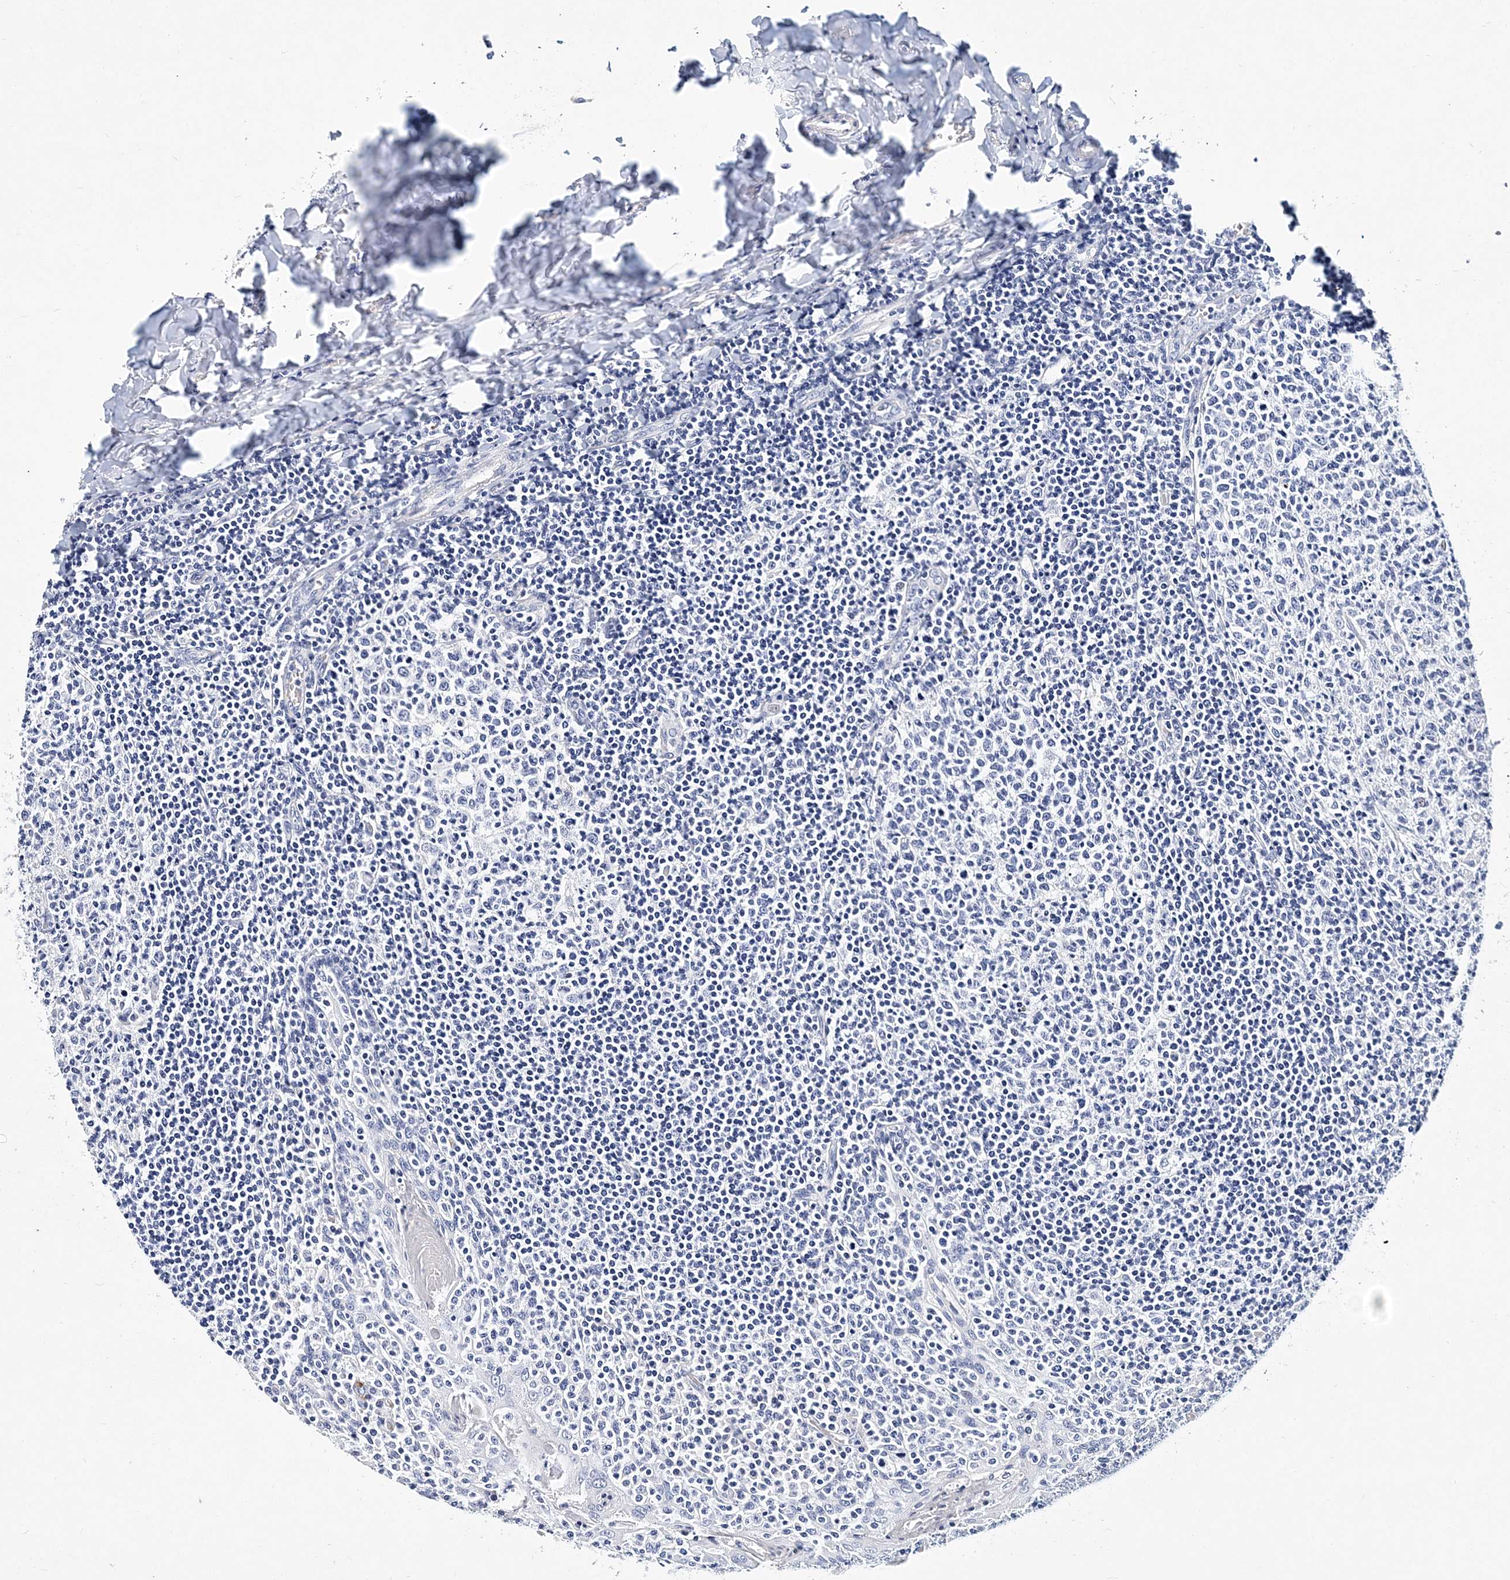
{"staining": {"intensity": "negative", "quantity": "none", "location": "none"}, "tissue": "tonsil", "cell_type": "Germinal center cells", "image_type": "normal", "snomed": [{"axis": "morphology", "description": "Normal tissue, NOS"}, {"axis": "topography", "description": "Tonsil"}], "caption": "Germinal center cells show no significant protein expression in benign tonsil. (DAB (3,3'-diaminobenzidine) IHC with hematoxylin counter stain).", "gene": "ITGA2B", "patient": {"sex": "female", "age": 19}}